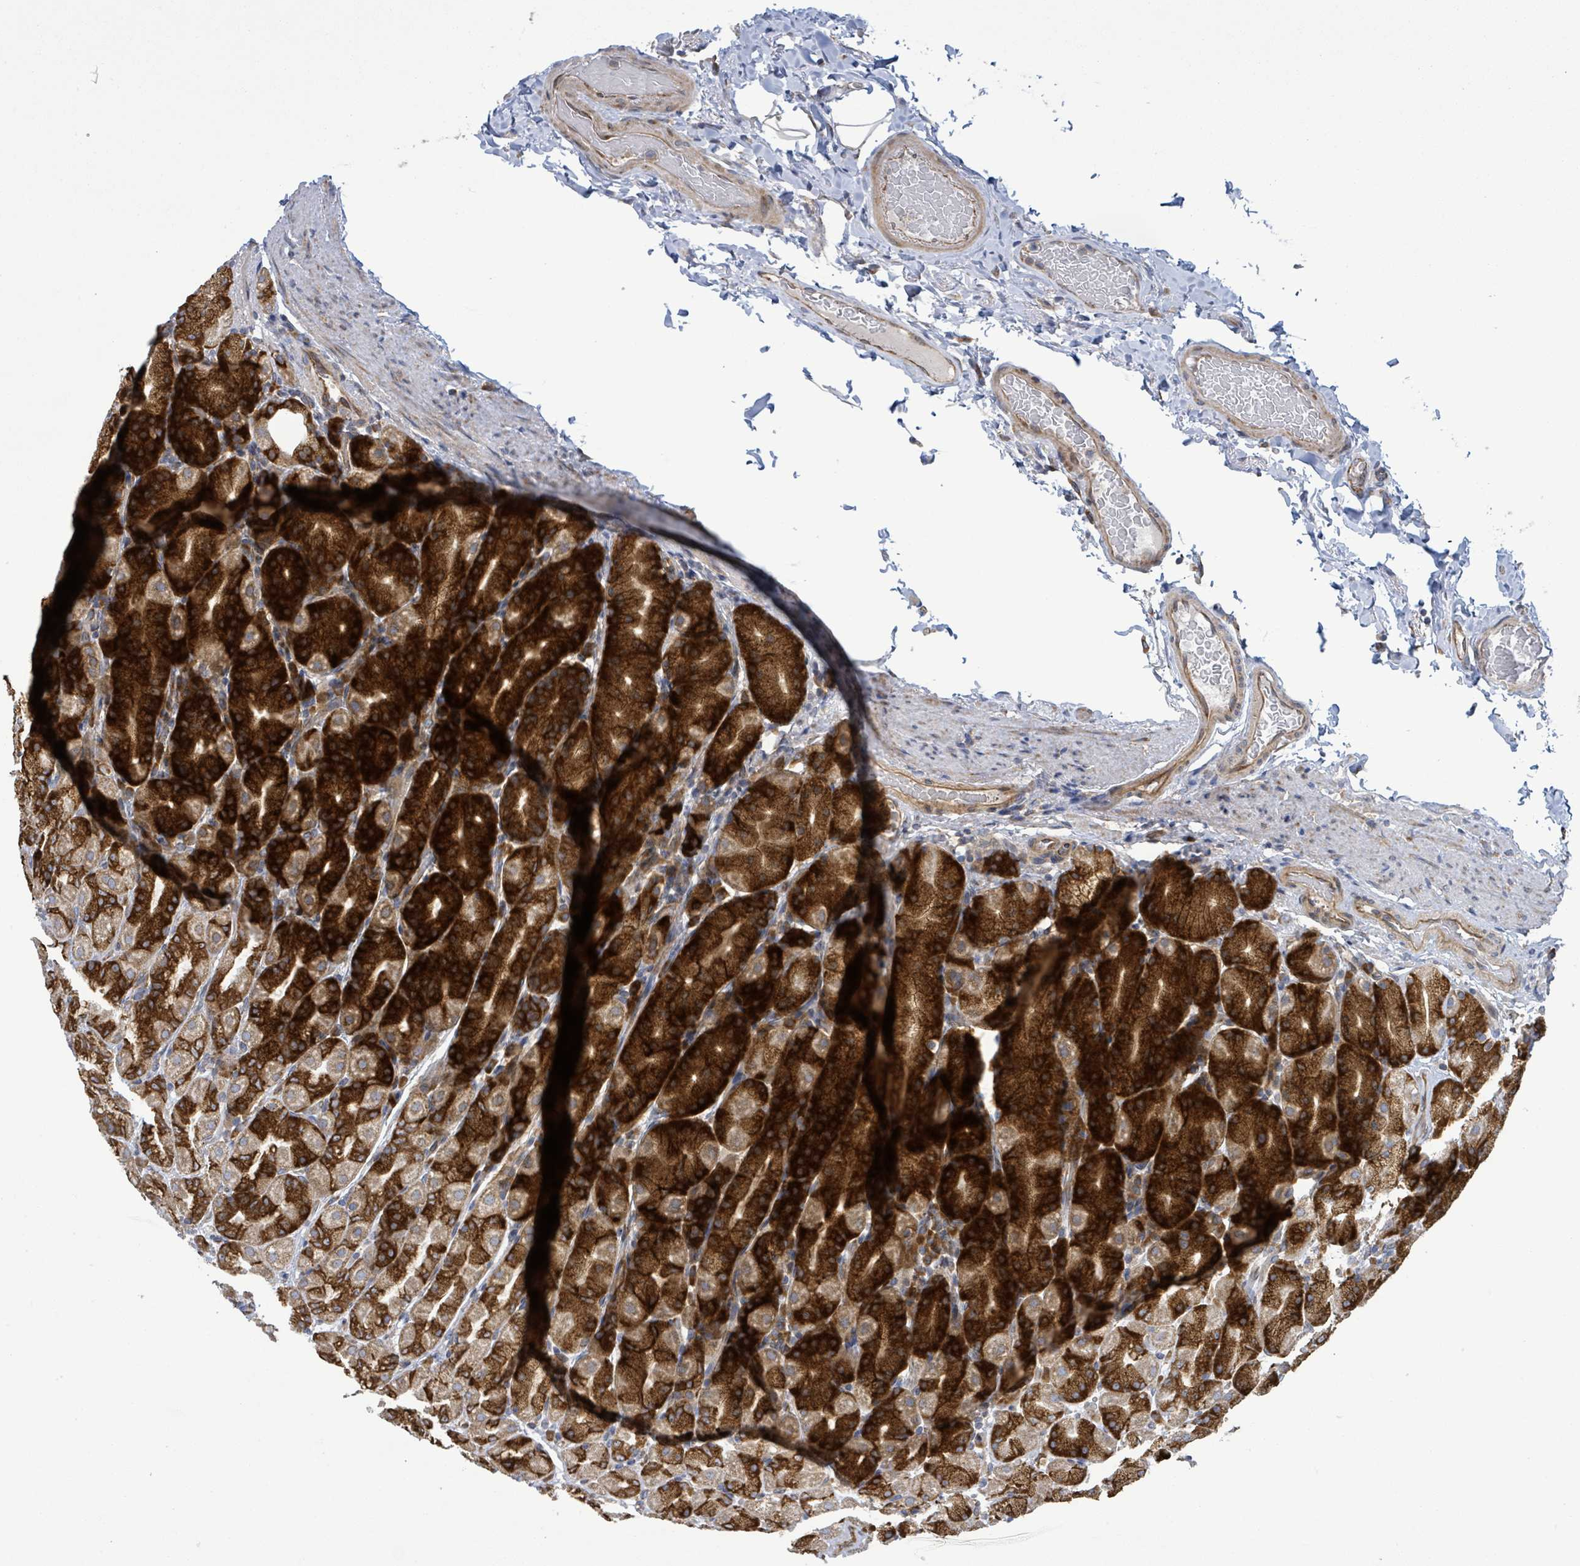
{"staining": {"intensity": "strong", "quantity": "25%-75%", "location": "cytoplasmic/membranous"}, "tissue": "stomach", "cell_type": "Glandular cells", "image_type": "normal", "snomed": [{"axis": "morphology", "description": "Normal tissue, NOS"}, {"axis": "topography", "description": "Stomach, upper"}, {"axis": "topography", "description": "Stomach"}], "caption": "Glandular cells reveal high levels of strong cytoplasmic/membranous staining in approximately 25%-75% of cells in unremarkable human stomach.", "gene": "NOMO1", "patient": {"sex": "male", "age": 68}}